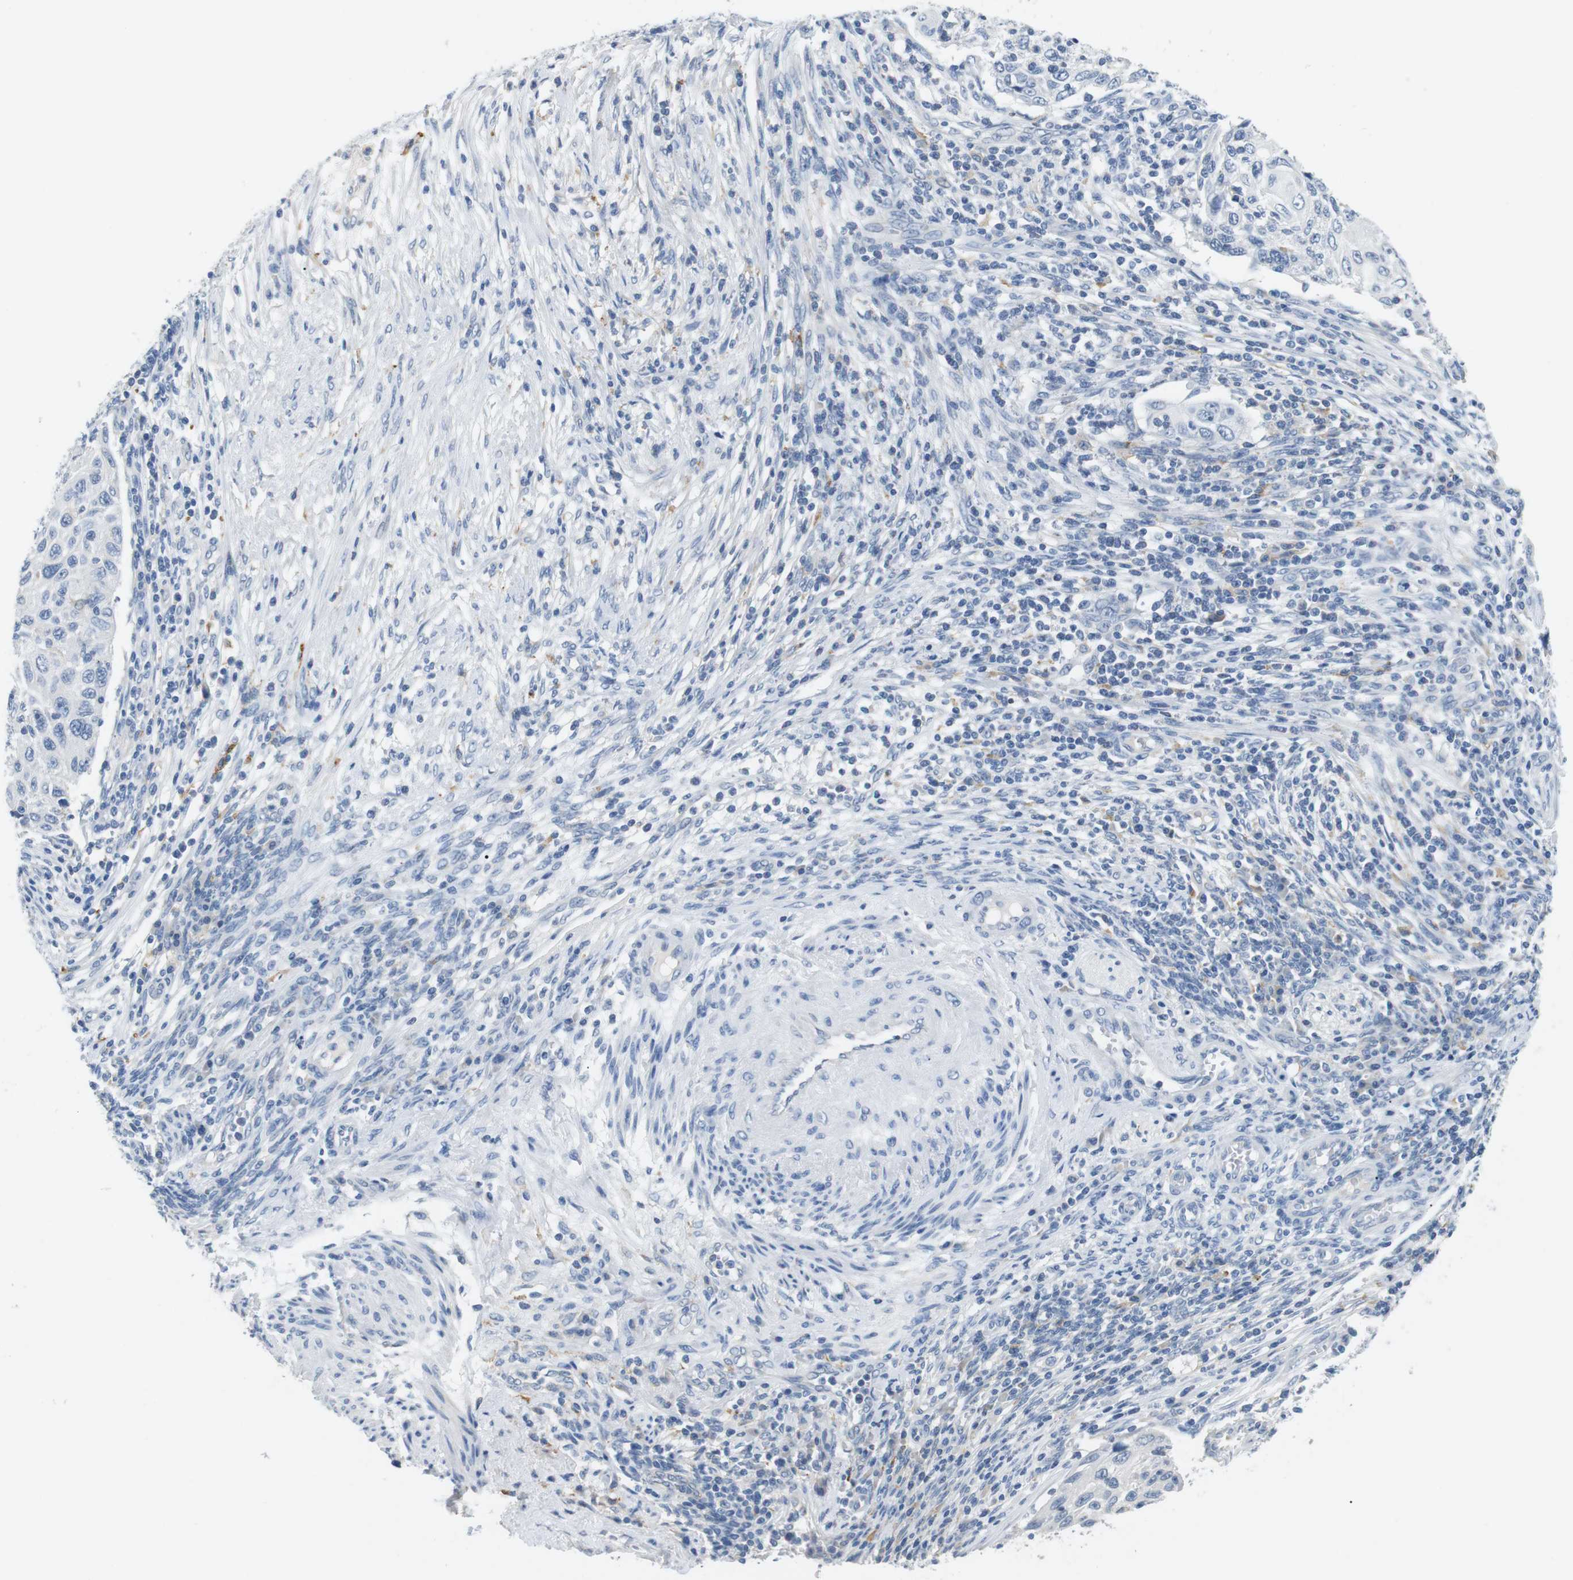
{"staining": {"intensity": "negative", "quantity": "none", "location": "none"}, "tissue": "cervical cancer", "cell_type": "Tumor cells", "image_type": "cancer", "snomed": [{"axis": "morphology", "description": "Squamous cell carcinoma, NOS"}, {"axis": "topography", "description": "Cervix"}], "caption": "Cervical squamous cell carcinoma was stained to show a protein in brown. There is no significant staining in tumor cells.", "gene": "FCGRT", "patient": {"sex": "female", "age": 70}}